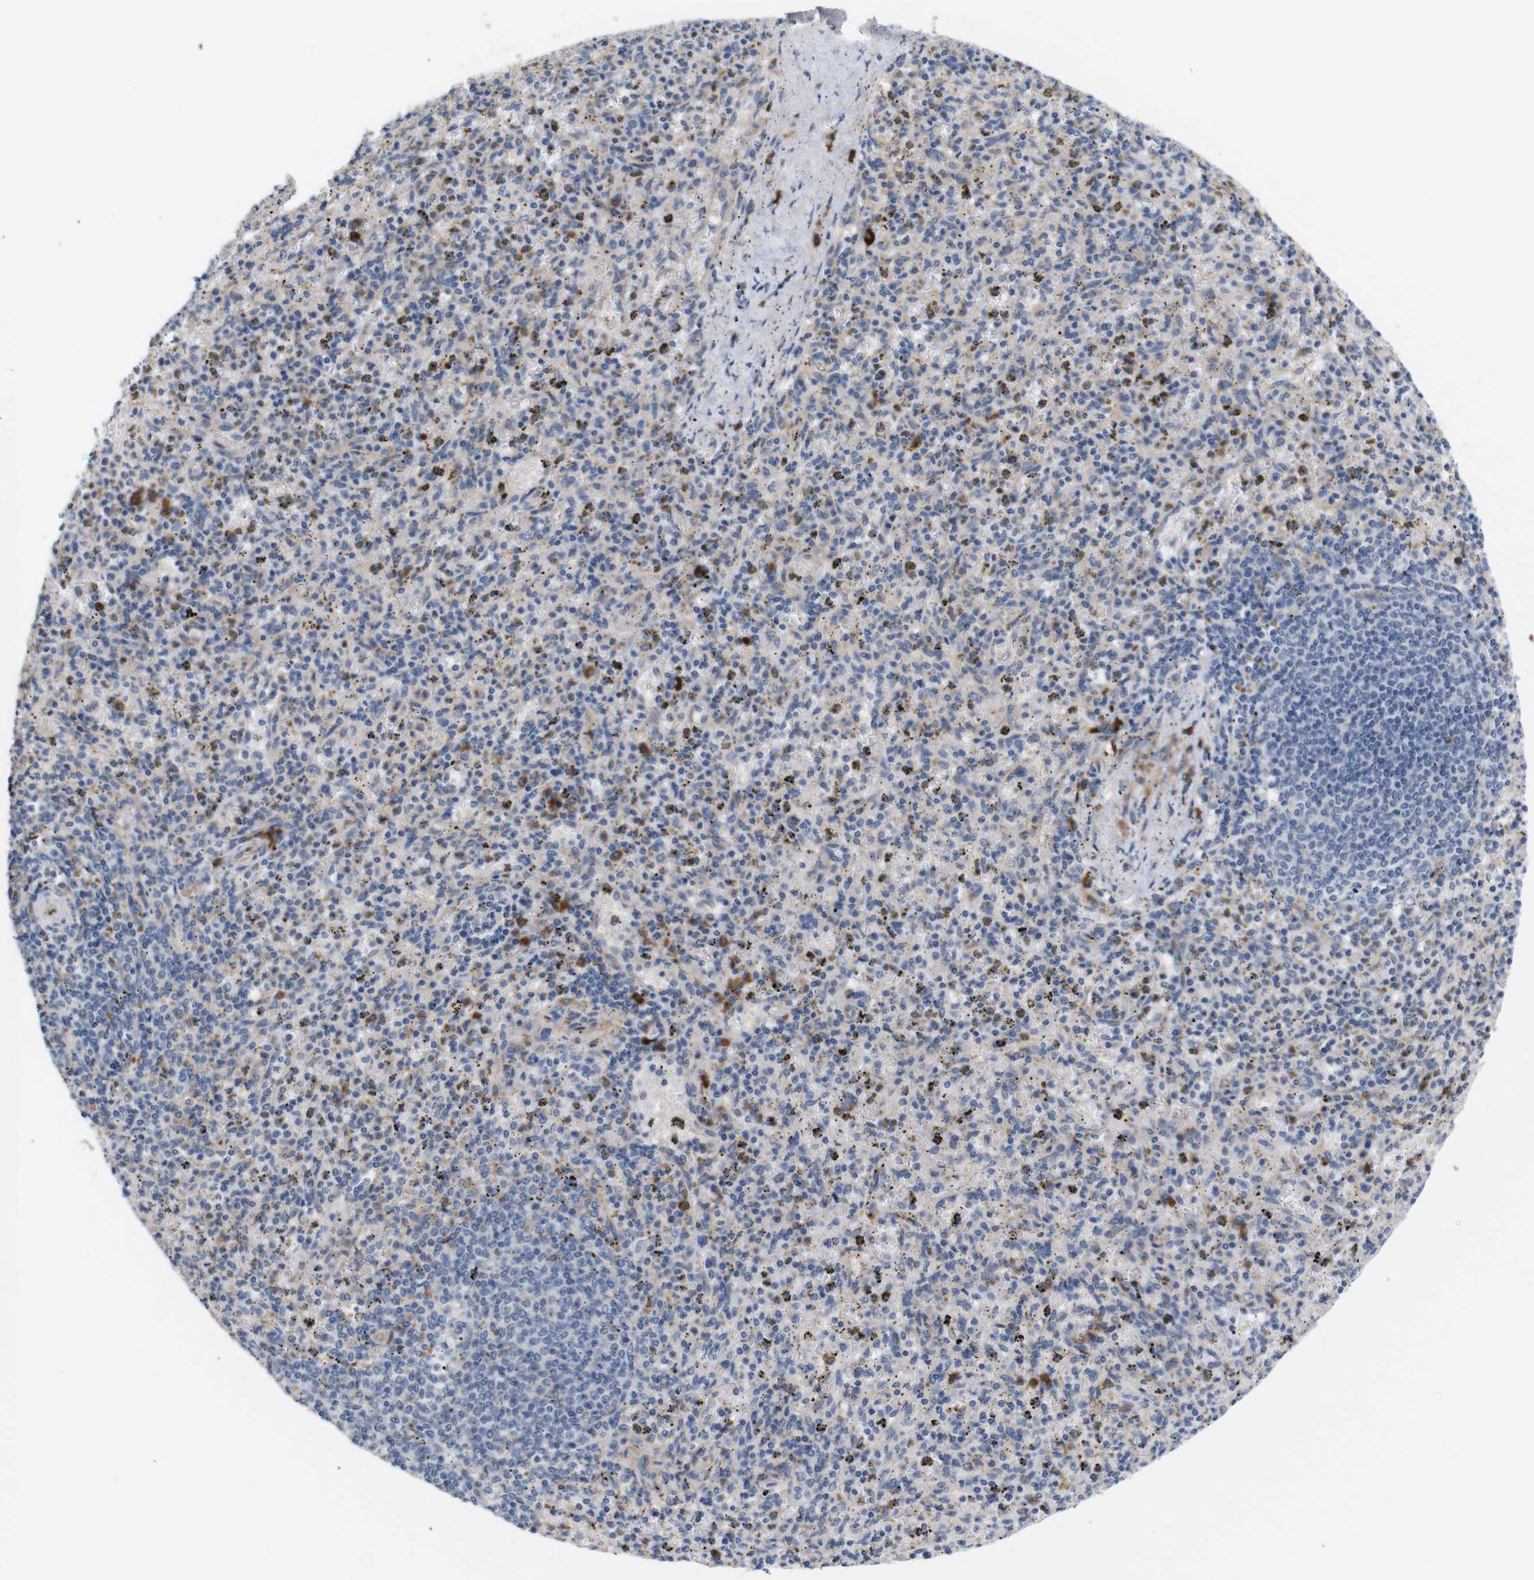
{"staining": {"intensity": "weak", "quantity": "25%-75%", "location": "cytoplasmic/membranous"}, "tissue": "spleen", "cell_type": "Cells in red pulp", "image_type": "normal", "snomed": [{"axis": "morphology", "description": "Normal tissue, NOS"}, {"axis": "topography", "description": "Spleen"}], "caption": "Immunohistochemical staining of normal spleen reveals low levels of weak cytoplasmic/membranous staining in approximately 25%-75% of cells in red pulp. (IHC, brightfield microscopy, high magnification).", "gene": "UBE2G2", "patient": {"sex": "male", "age": 72}}